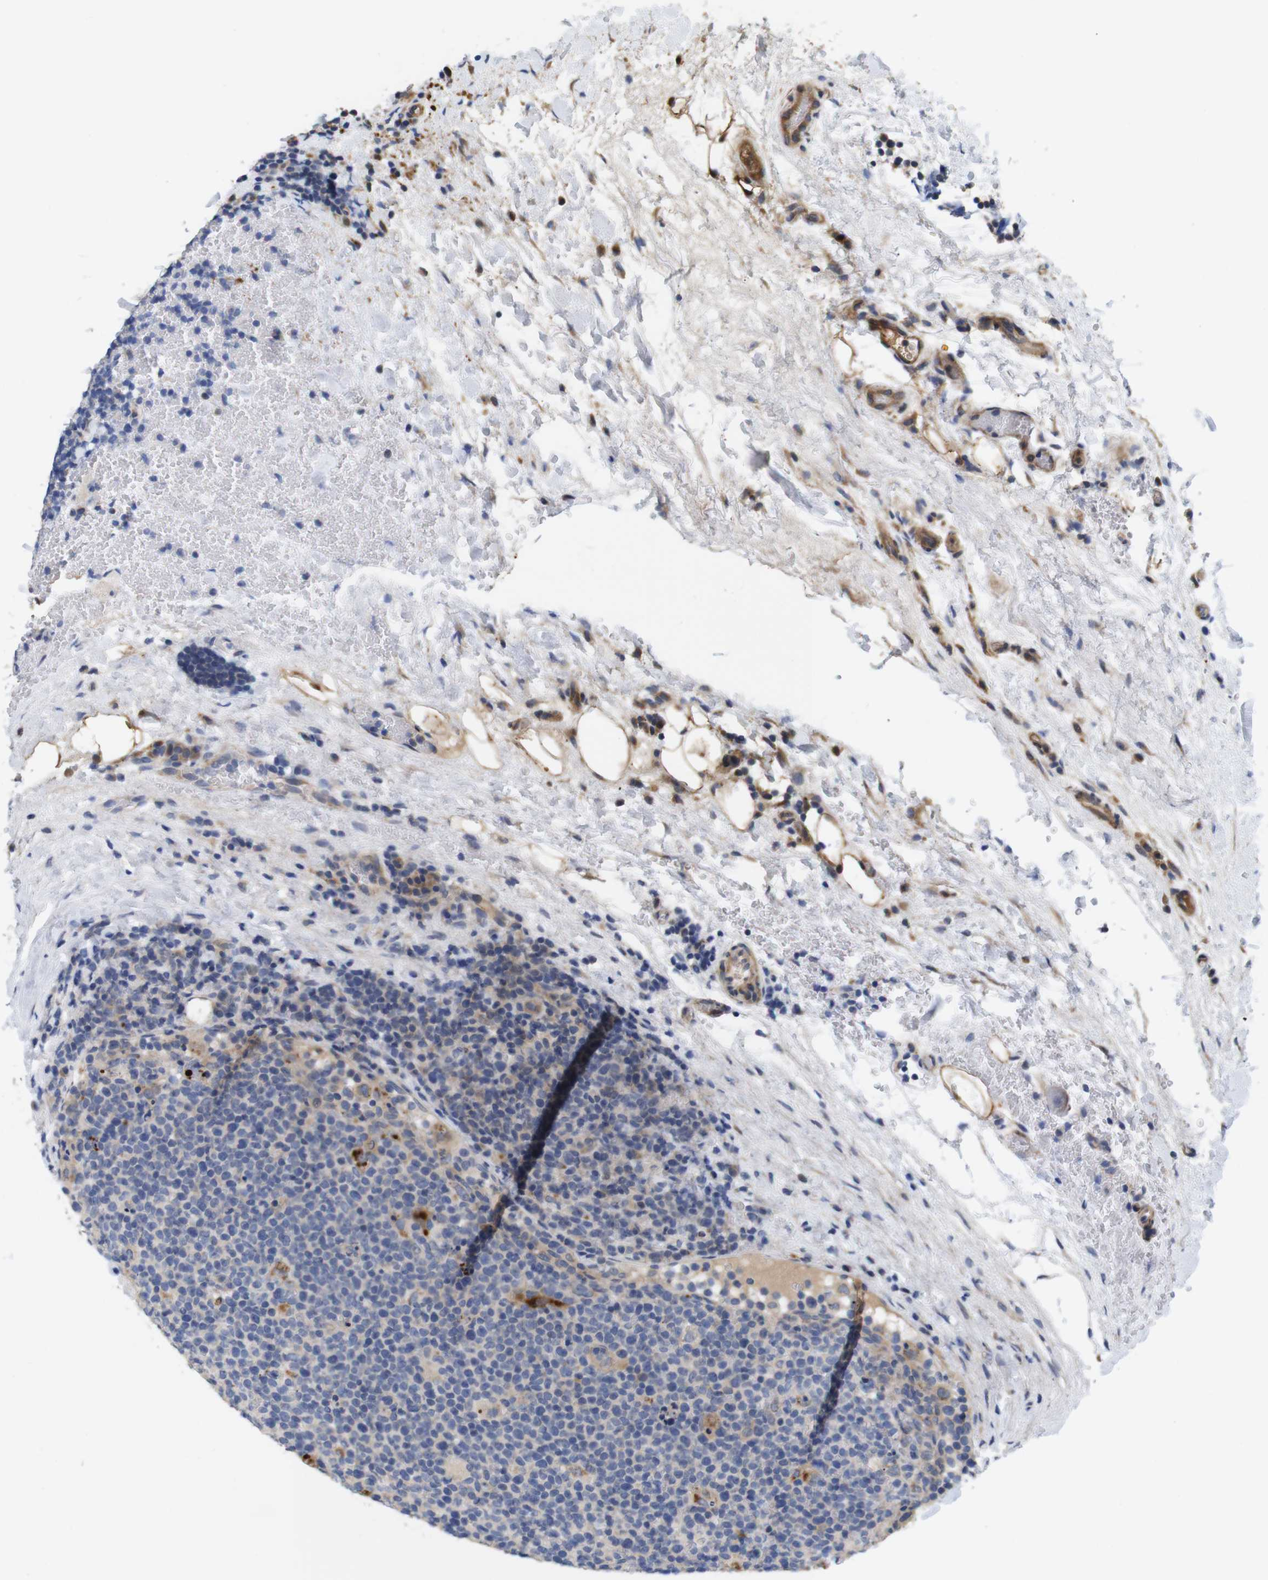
{"staining": {"intensity": "moderate", "quantity": "<25%", "location": "cytoplasmic/membranous"}, "tissue": "lymphoma", "cell_type": "Tumor cells", "image_type": "cancer", "snomed": [{"axis": "morphology", "description": "Malignant lymphoma, non-Hodgkin's type, High grade"}, {"axis": "topography", "description": "Lymph node"}], "caption": "A histopathology image of lymphoma stained for a protein exhibits moderate cytoplasmic/membranous brown staining in tumor cells.", "gene": "SPRY3", "patient": {"sex": "male", "age": 61}}